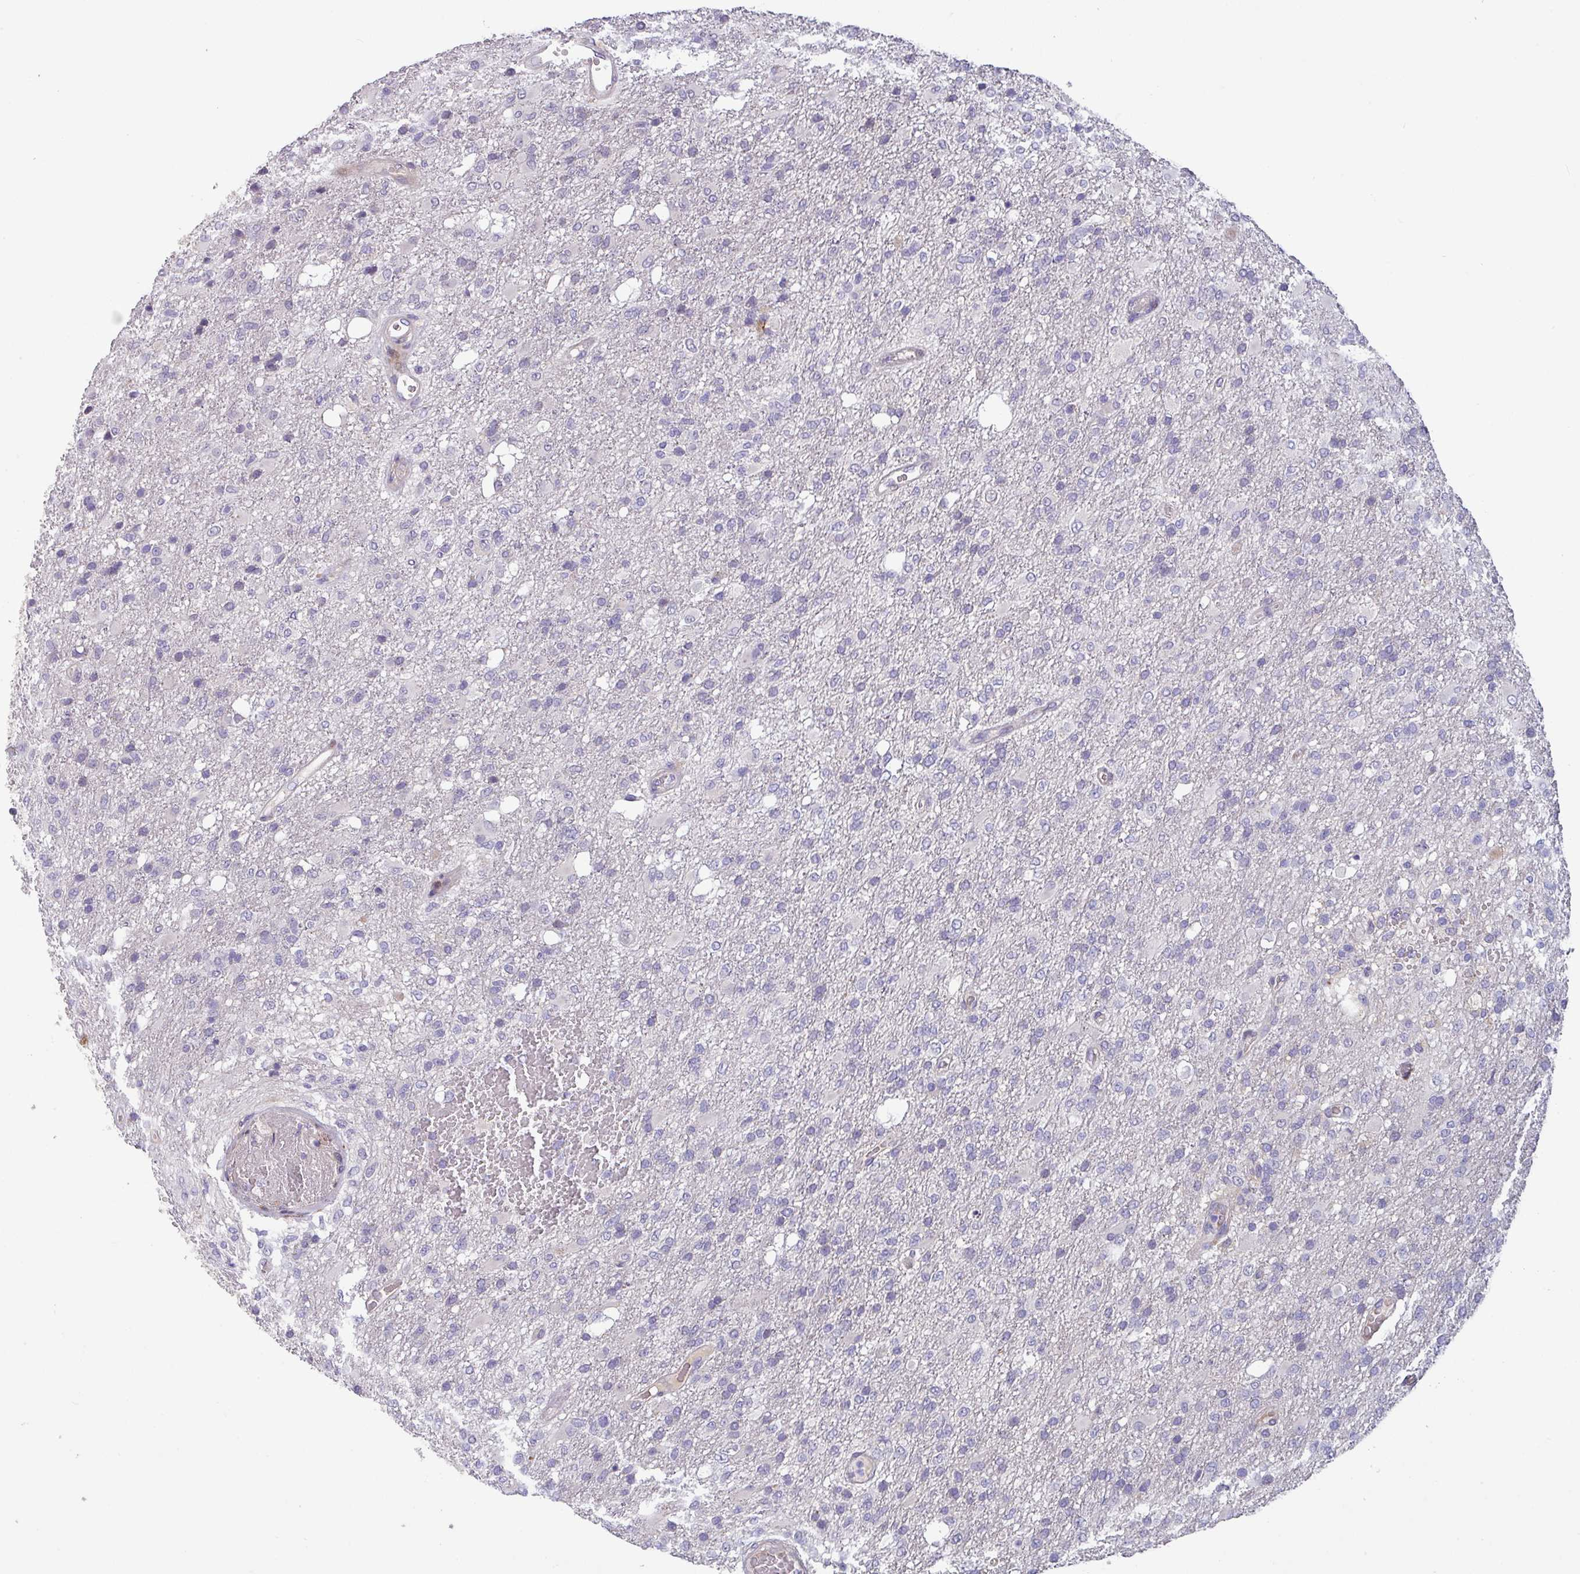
{"staining": {"intensity": "negative", "quantity": "none", "location": "none"}, "tissue": "glioma", "cell_type": "Tumor cells", "image_type": "cancer", "snomed": [{"axis": "morphology", "description": "Glioma, malignant, High grade"}, {"axis": "topography", "description": "Brain"}], "caption": "Immunohistochemical staining of malignant glioma (high-grade) reveals no significant positivity in tumor cells.", "gene": "KLHL3", "patient": {"sex": "female", "age": 74}}